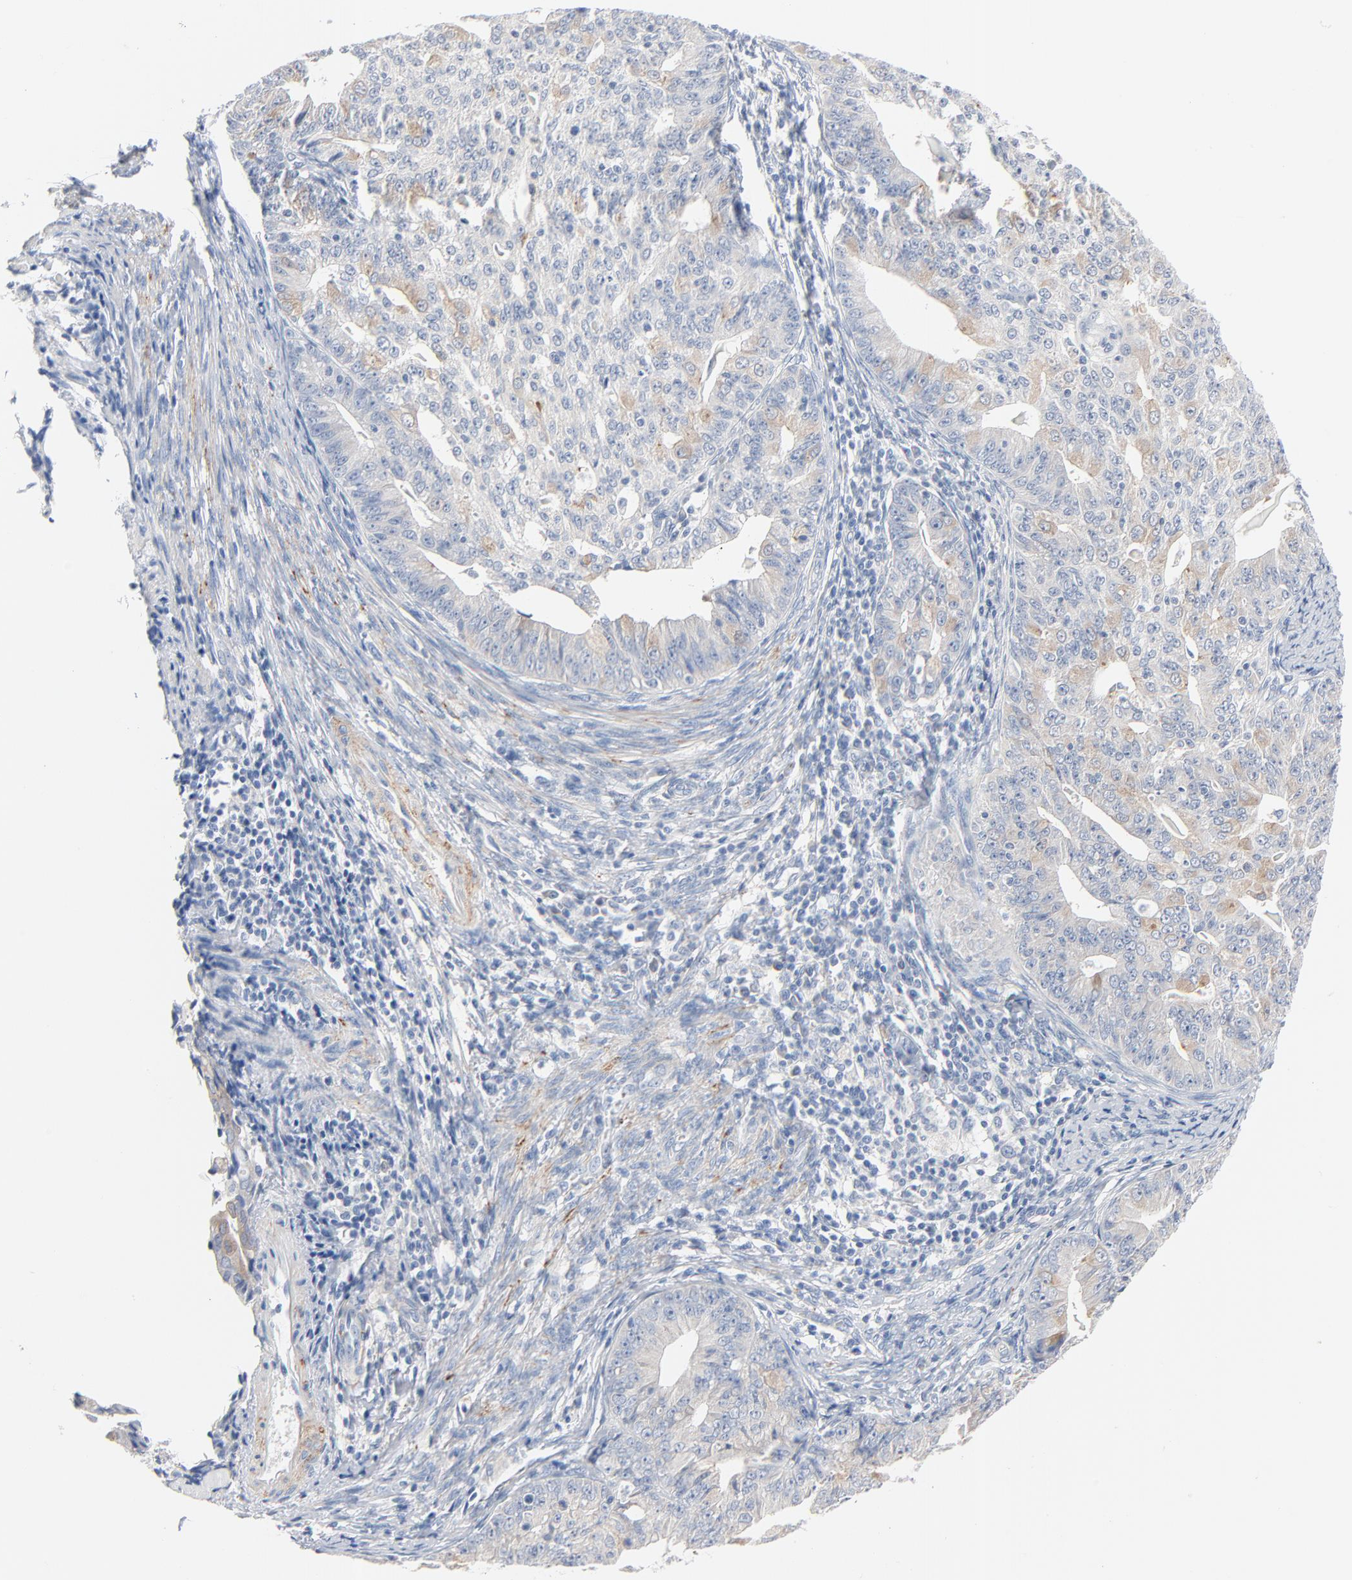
{"staining": {"intensity": "weak", "quantity": ">75%", "location": "cytoplasmic/membranous"}, "tissue": "endometrial cancer", "cell_type": "Tumor cells", "image_type": "cancer", "snomed": [{"axis": "morphology", "description": "Adenocarcinoma, NOS"}, {"axis": "topography", "description": "Endometrium"}], "caption": "Human endometrial cancer stained with a protein marker reveals weak staining in tumor cells.", "gene": "IFT43", "patient": {"sex": "female", "age": 56}}